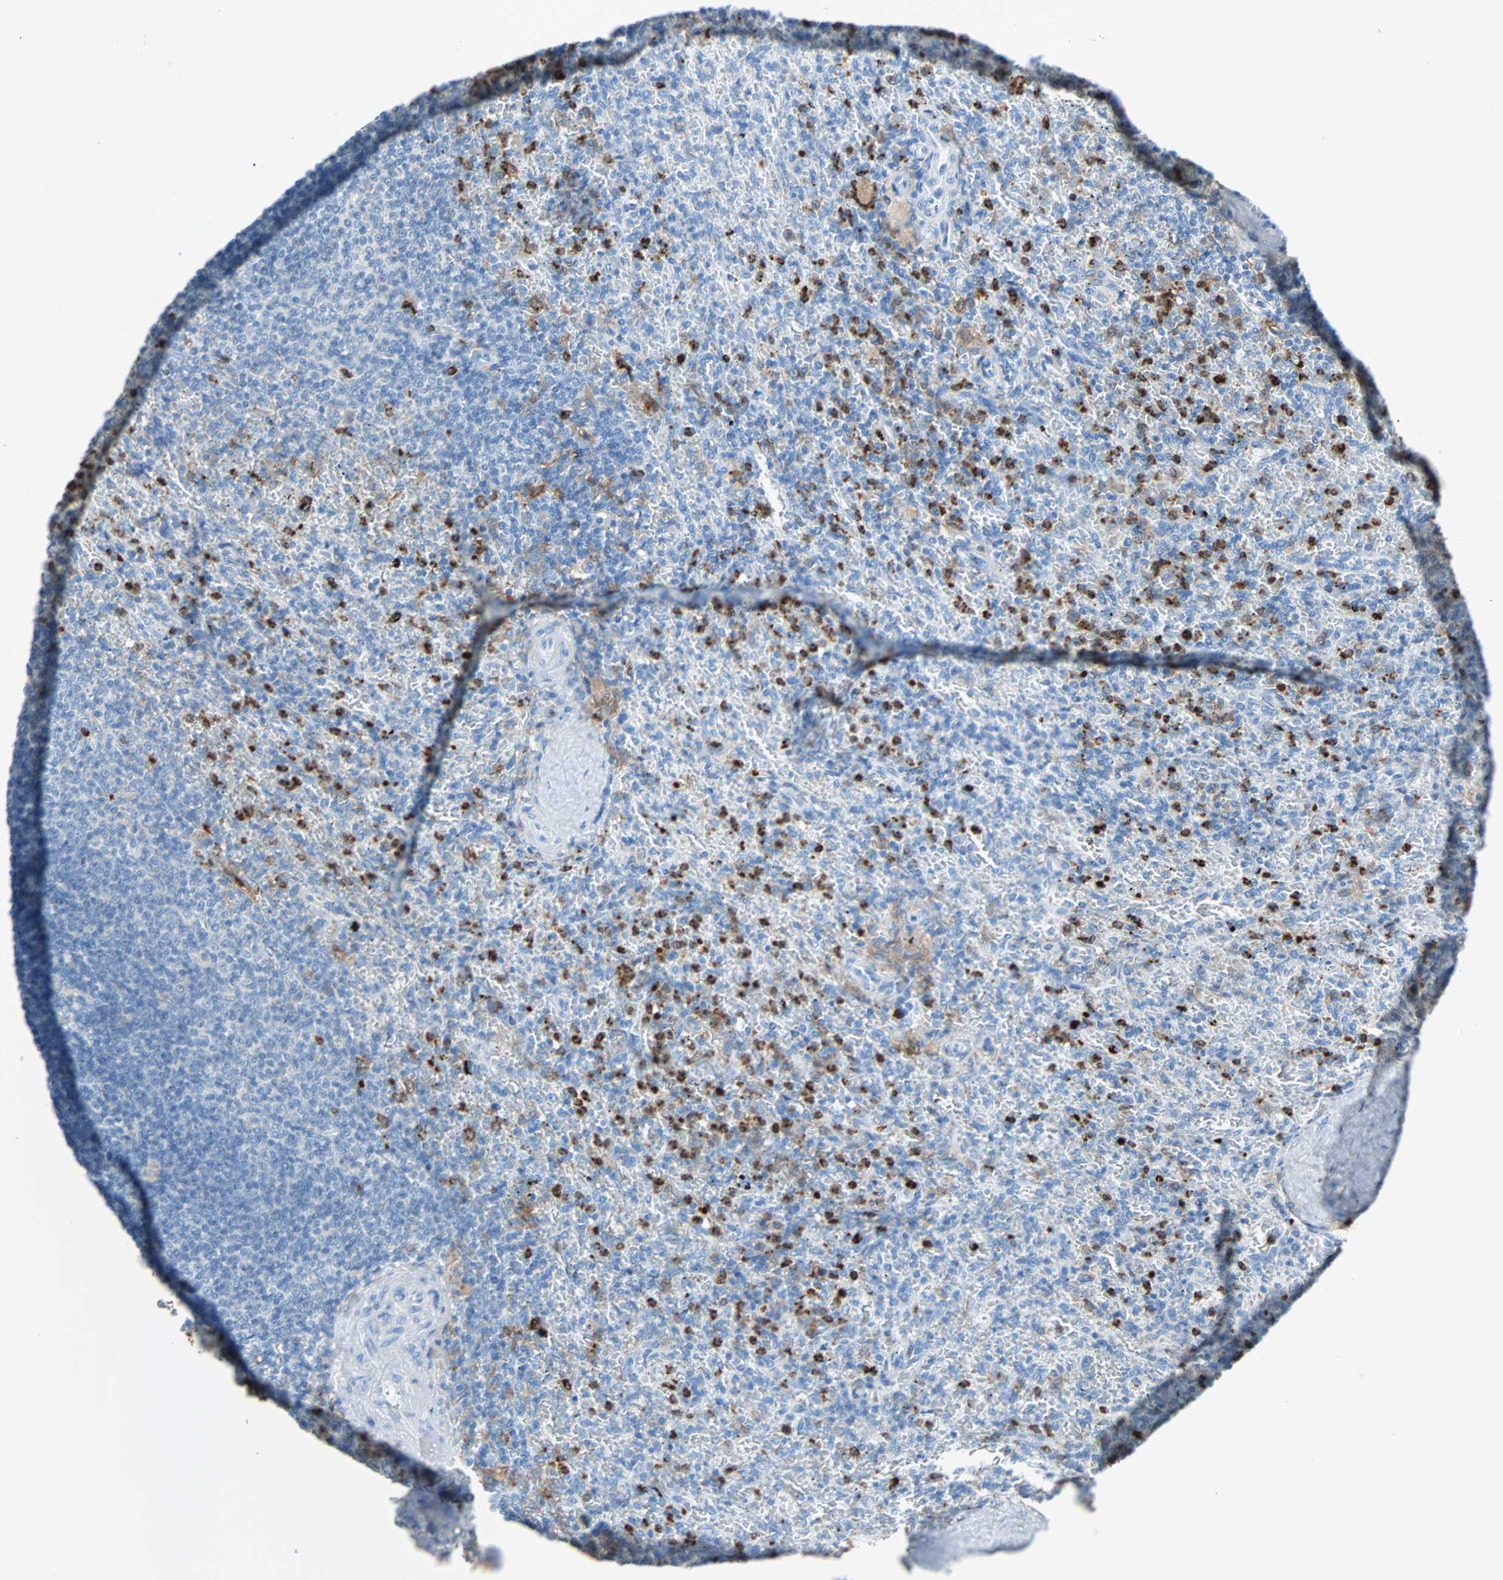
{"staining": {"intensity": "strong", "quantity": "<25%", "location": "cytoplasmic/membranous"}, "tissue": "spleen", "cell_type": "Cells in red pulp", "image_type": "normal", "snomed": [{"axis": "morphology", "description": "Normal tissue, NOS"}, {"axis": "topography", "description": "Spleen"}], "caption": "This image displays immunohistochemistry (IHC) staining of normal human spleen, with medium strong cytoplasmic/membranous expression in approximately <25% of cells in red pulp.", "gene": "CLEC4A", "patient": {"sex": "female", "age": 43}}